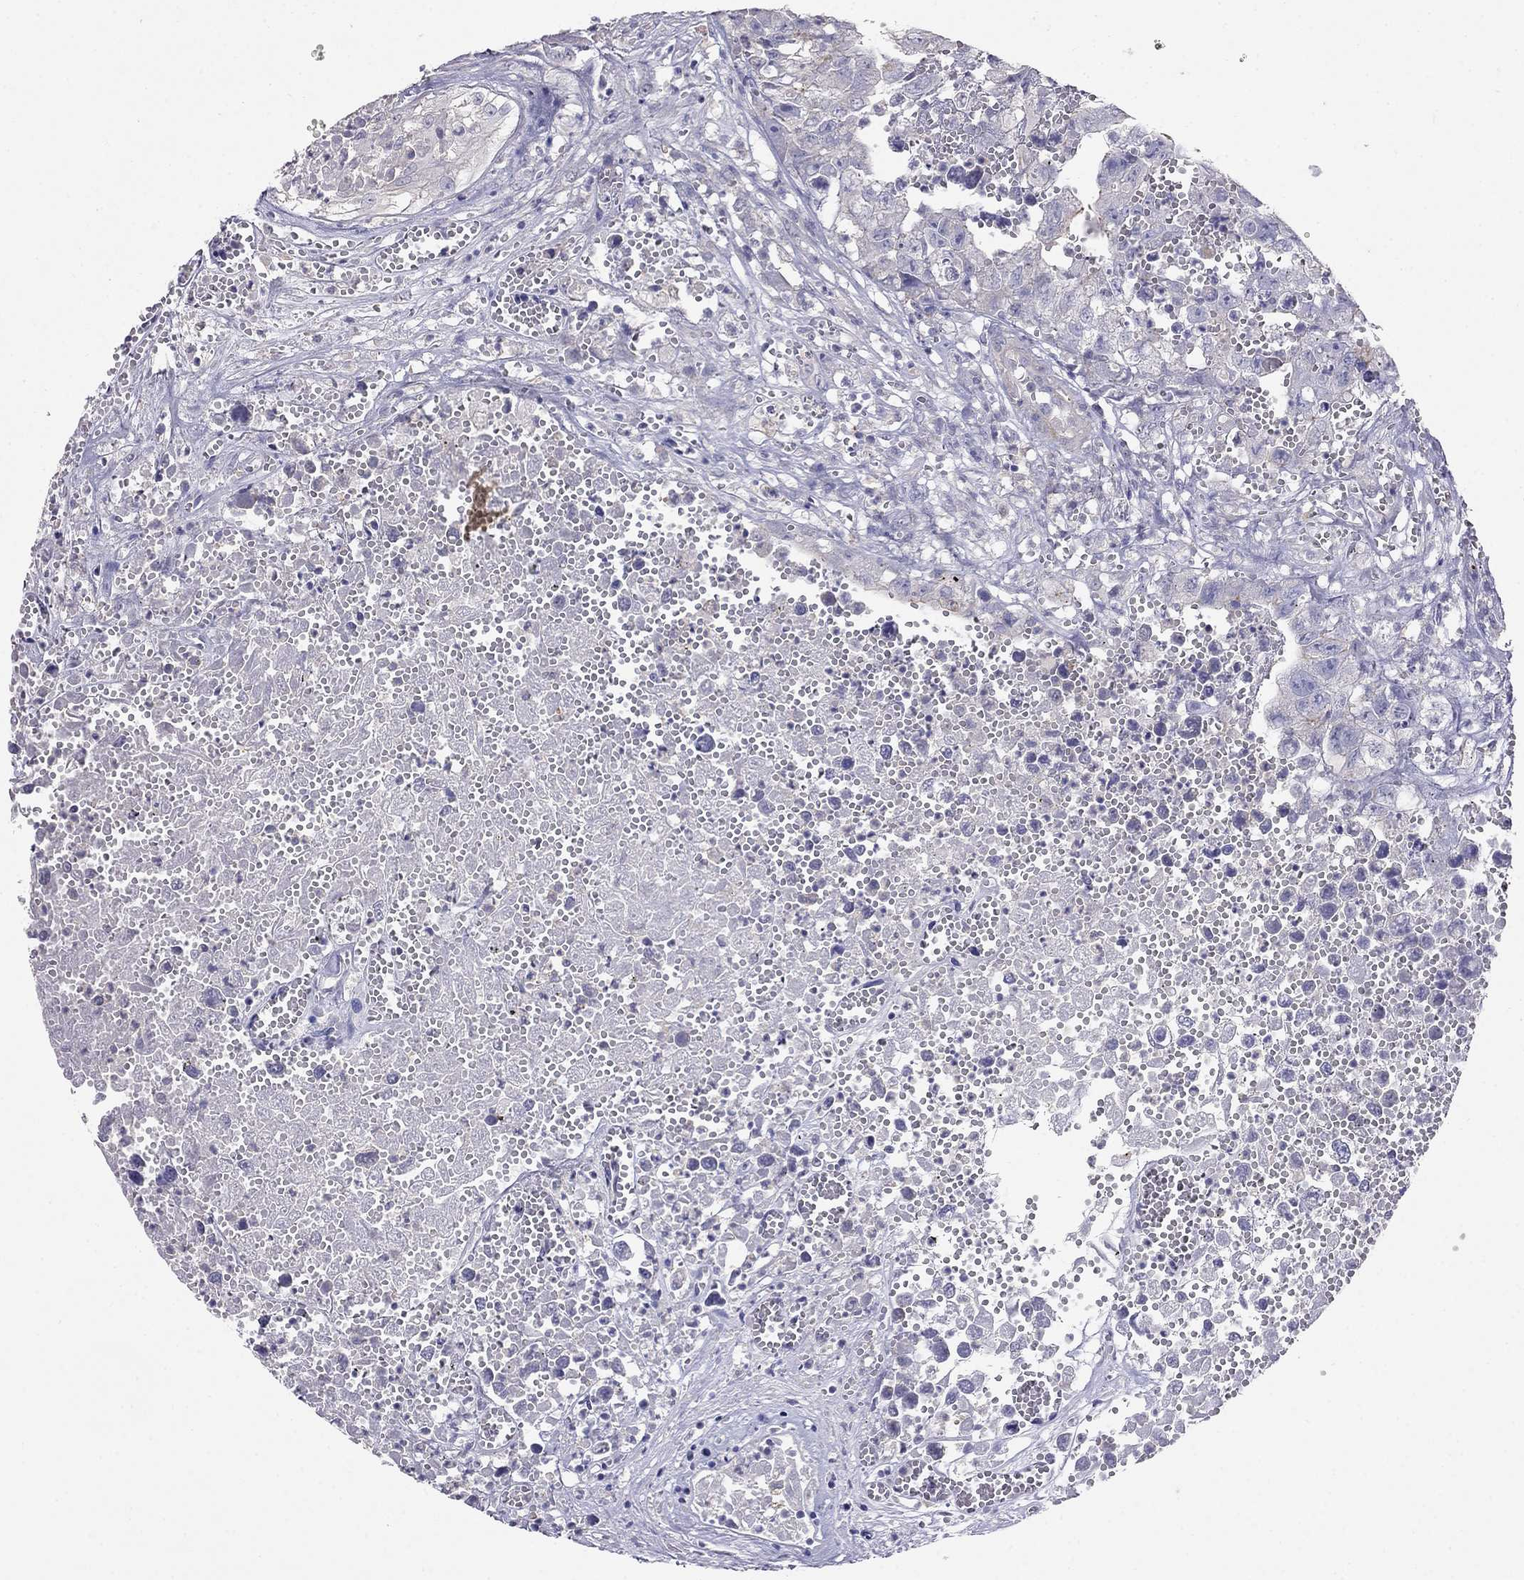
{"staining": {"intensity": "negative", "quantity": "none", "location": "none"}, "tissue": "testis cancer", "cell_type": "Tumor cells", "image_type": "cancer", "snomed": [{"axis": "morphology", "description": "Seminoma, NOS"}, {"axis": "morphology", "description": "Carcinoma, Embryonal, NOS"}, {"axis": "topography", "description": "Testis"}], "caption": "This is a histopathology image of immunohistochemistry staining of testis cancer, which shows no staining in tumor cells.", "gene": "LY6H", "patient": {"sex": "male", "age": 22}}